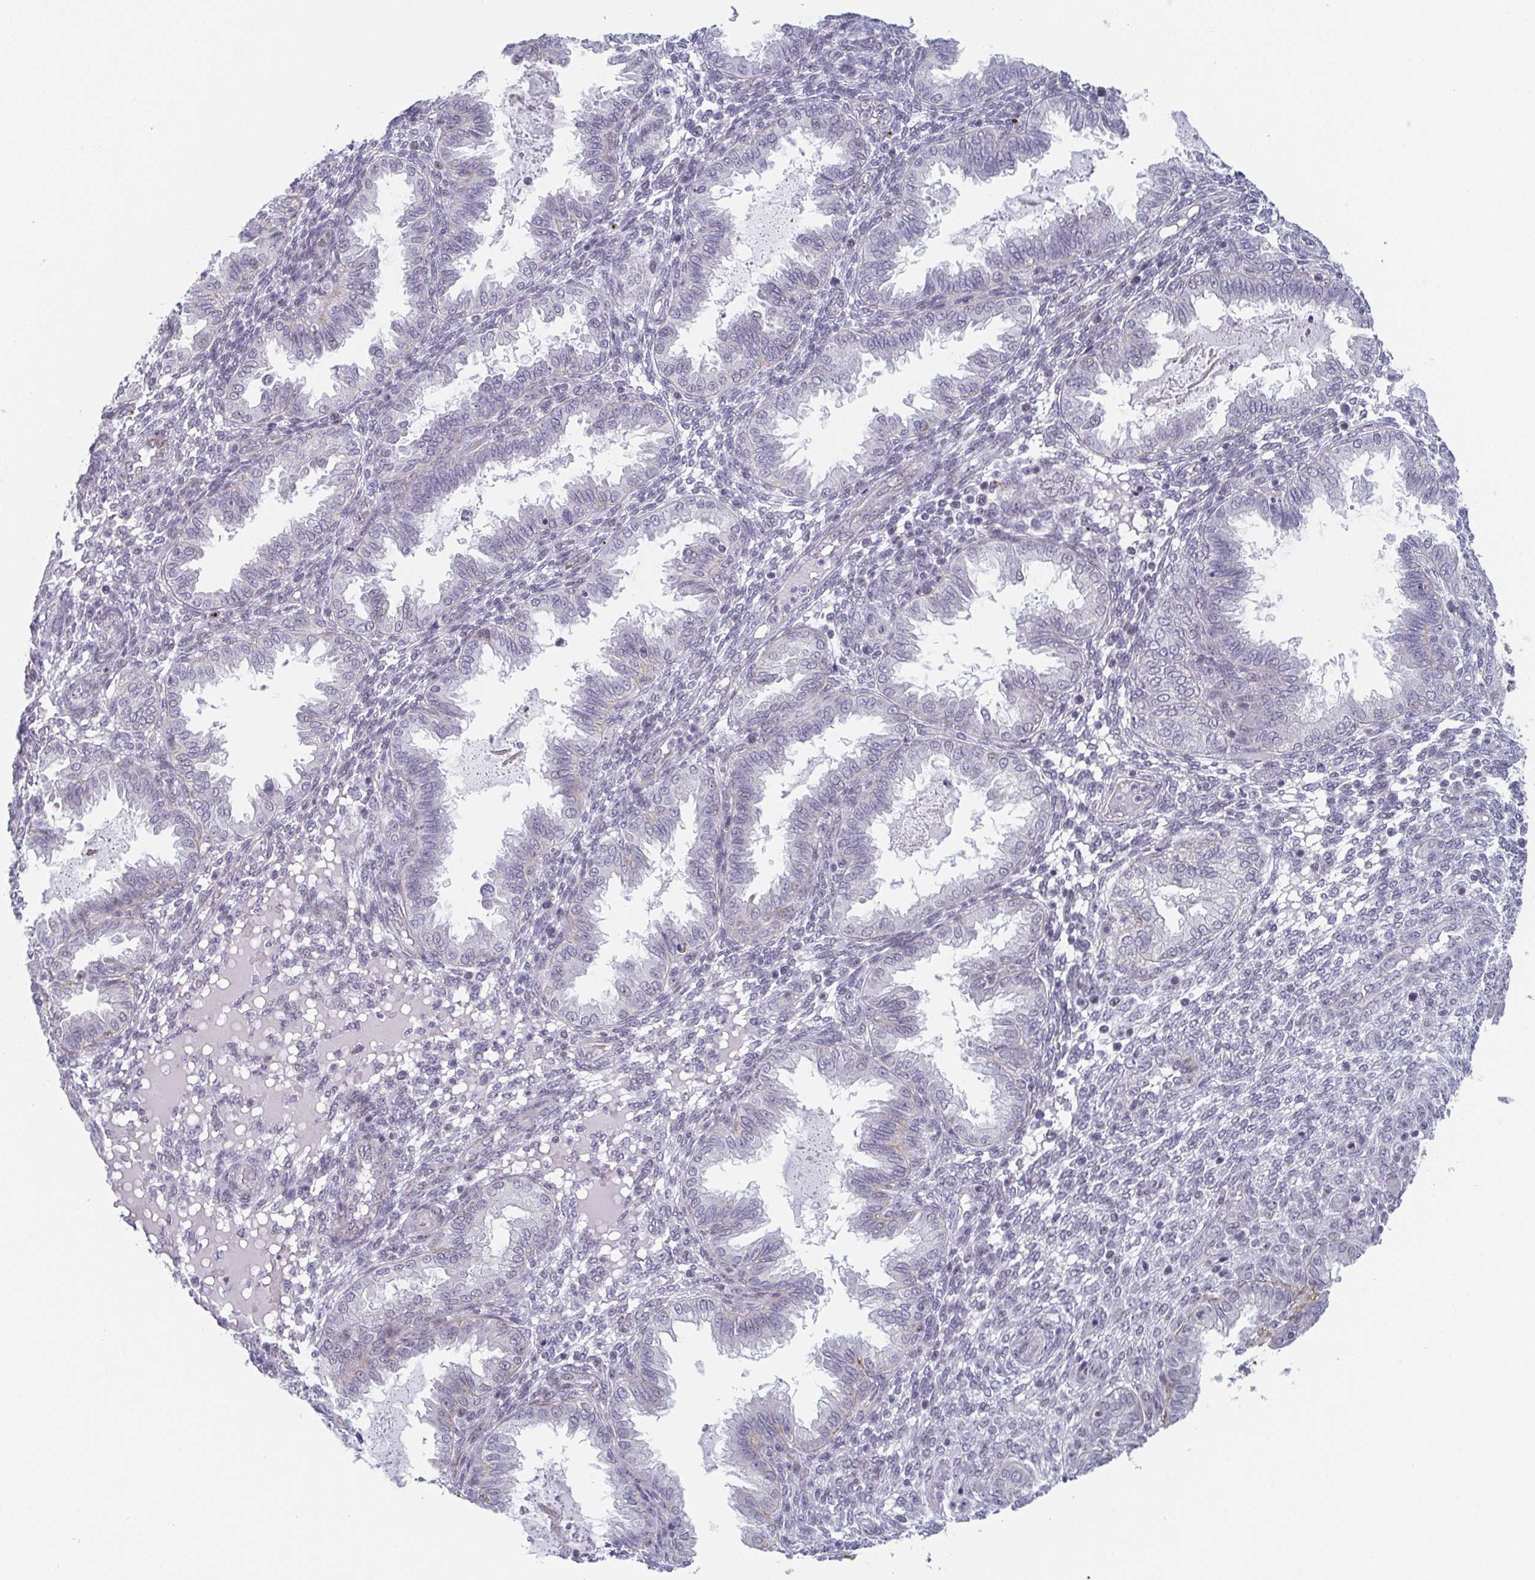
{"staining": {"intensity": "negative", "quantity": "none", "location": "none"}, "tissue": "endometrium", "cell_type": "Cells in endometrial stroma", "image_type": "normal", "snomed": [{"axis": "morphology", "description": "Normal tissue, NOS"}, {"axis": "topography", "description": "Endometrium"}], "caption": "High magnification brightfield microscopy of benign endometrium stained with DAB (brown) and counterstained with hematoxylin (blue): cells in endometrial stroma show no significant staining.", "gene": "EXOSC7", "patient": {"sex": "female", "age": 33}}